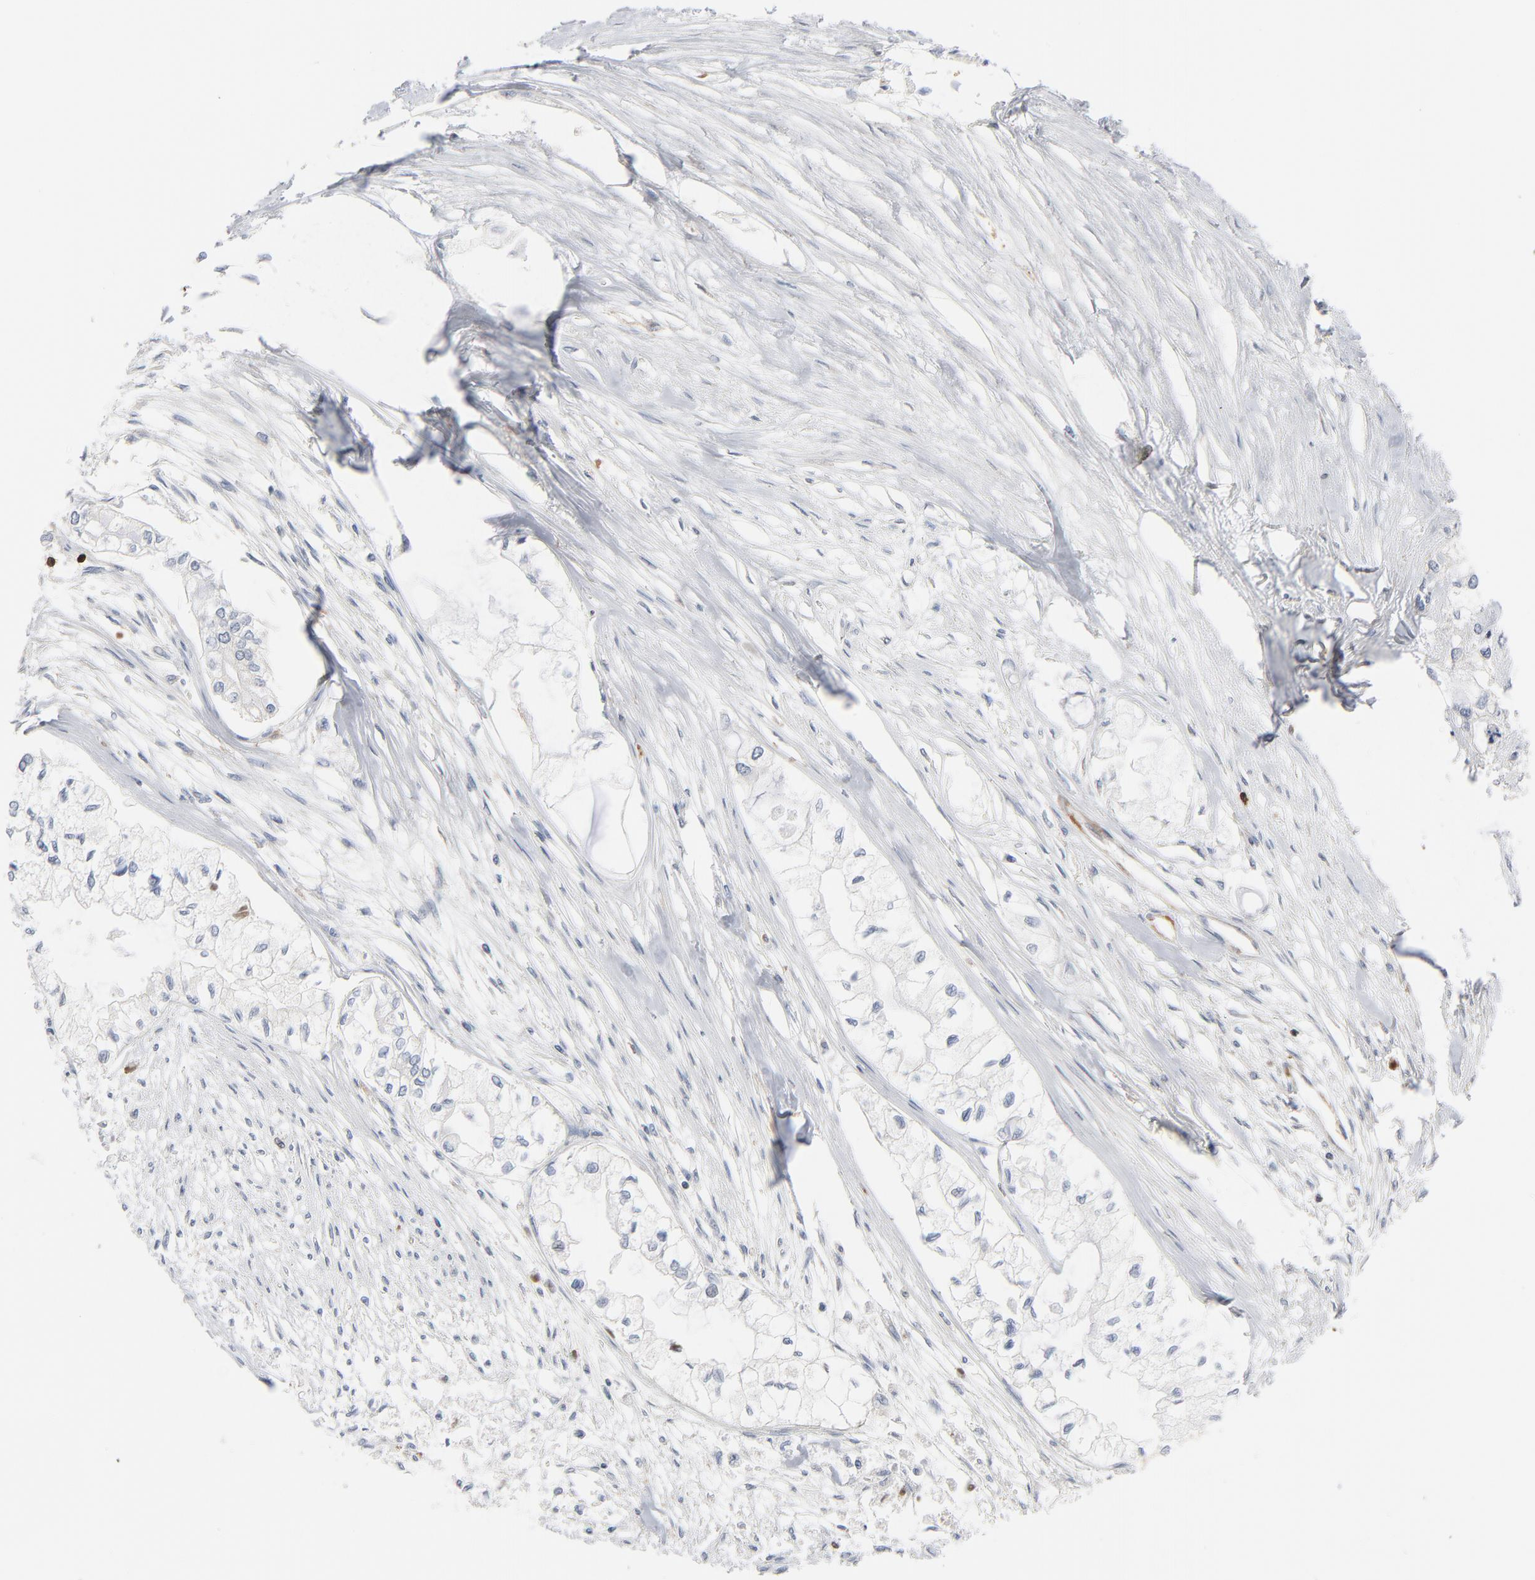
{"staining": {"intensity": "negative", "quantity": "none", "location": "none"}, "tissue": "pancreatic cancer", "cell_type": "Tumor cells", "image_type": "cancer", "snomed": [{"axis": "morphology", "description": "Adenocarcinoma, NOS"}, {"axis": "topography", "description": "Pancreas"}], "caption": "Immunohistochemistry micrograph of pancreatic cancer stained for a protein (brown), which shows no expression in tumor cells.", "gene": "SH3KBP1", "patient": {"sex": "male", "age": 79}}